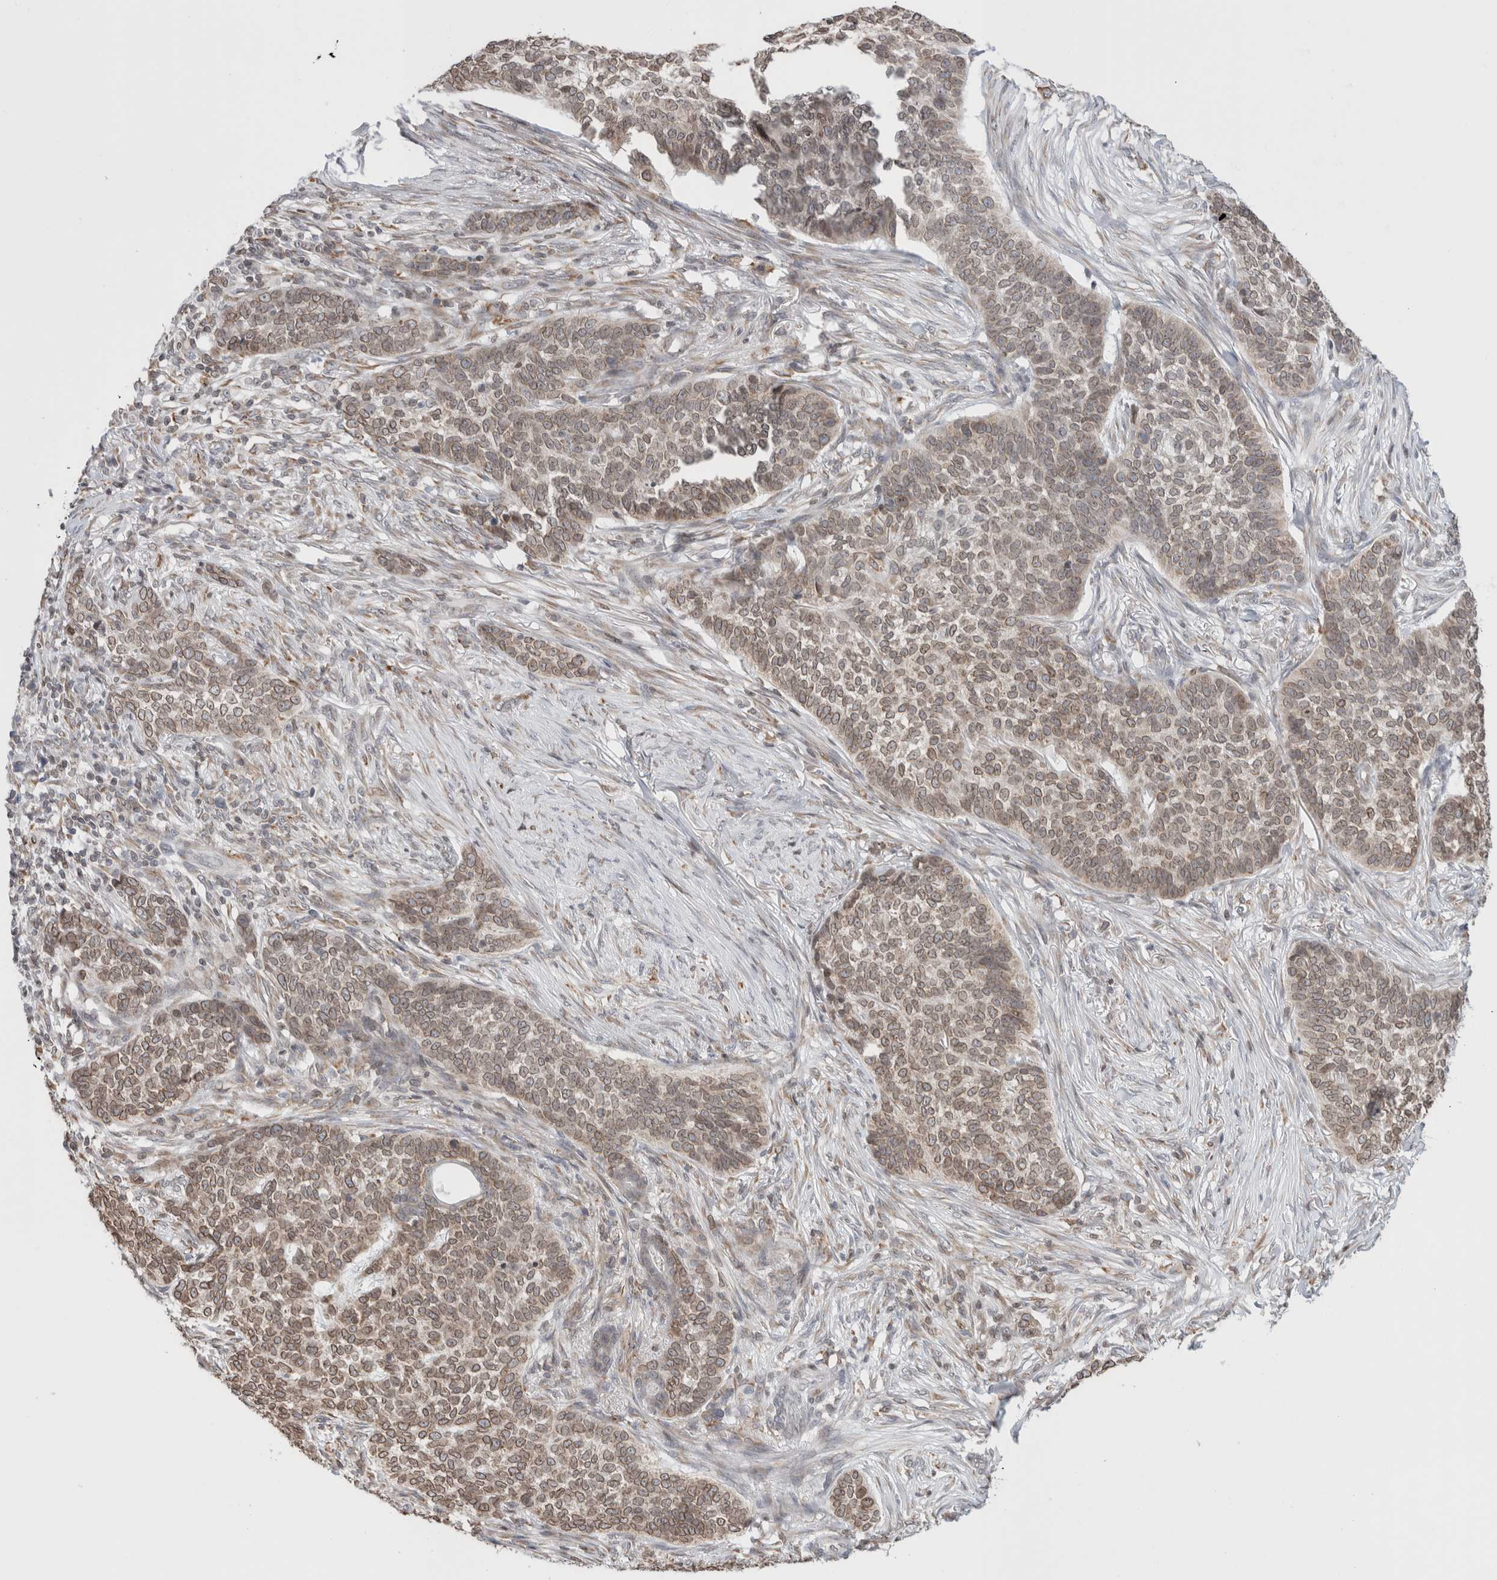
{"staining": {"intensity": "weak", "quantity": ">75%", "location": "cytoplasmic/membranous,nuclear"}, "tissue": "skin cancer", "cell_type": "Tumor cells", "image_type": "cancer", "snomed": [{"axis": "morphology", "description": "Basal cell carcinoma"}, {"axis": "topography", "description": "Skin"}], "caption": "This histopathology image reveals immunohistochemistry (IHC) staining of human skin basal cell carcinoma, with low weak cytoplasmic/membranous and nuclear expression in approximately >75% of tumor cells.", "gene": "RBMX2", "patient": {"sex": "male", "age": 85}}